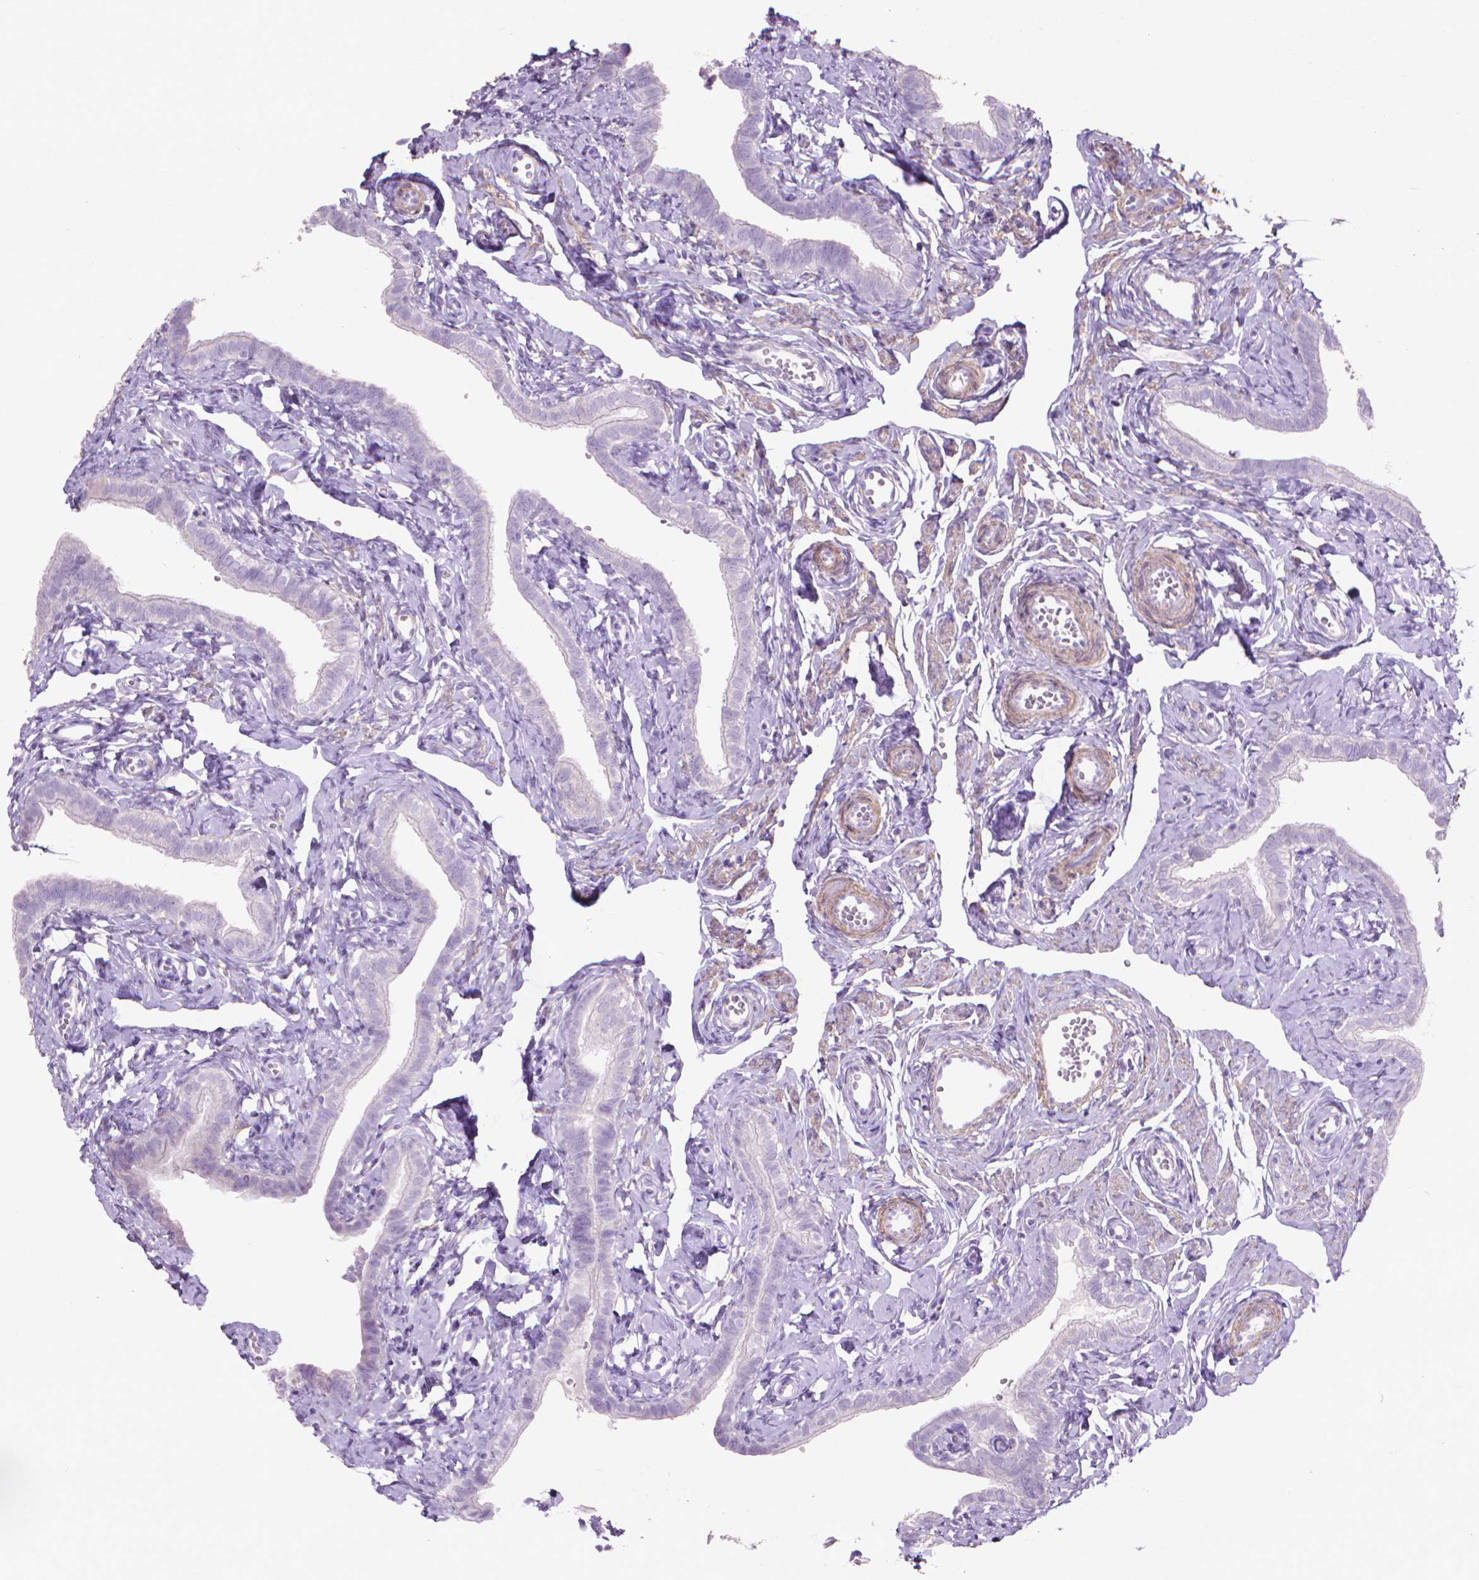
{"staining": {"intensity": "negative", "quantity": "none", "location": "none"}, "tissue": "fallopian tube", "cell_type": "Glandular cells", "image_type": "normal", "snomed": [{"axis": "morphology", "description": "Normal tissue, NOS"}, {"axis": "topography", "description": "Fallopian tube"}], "caption": "Immunohistochemical staining of normal human fallopian tube demonstrates no significant expression in glandular cells.", "gene": "AQP10", "patient": {"sex": "female", "age": 41}}